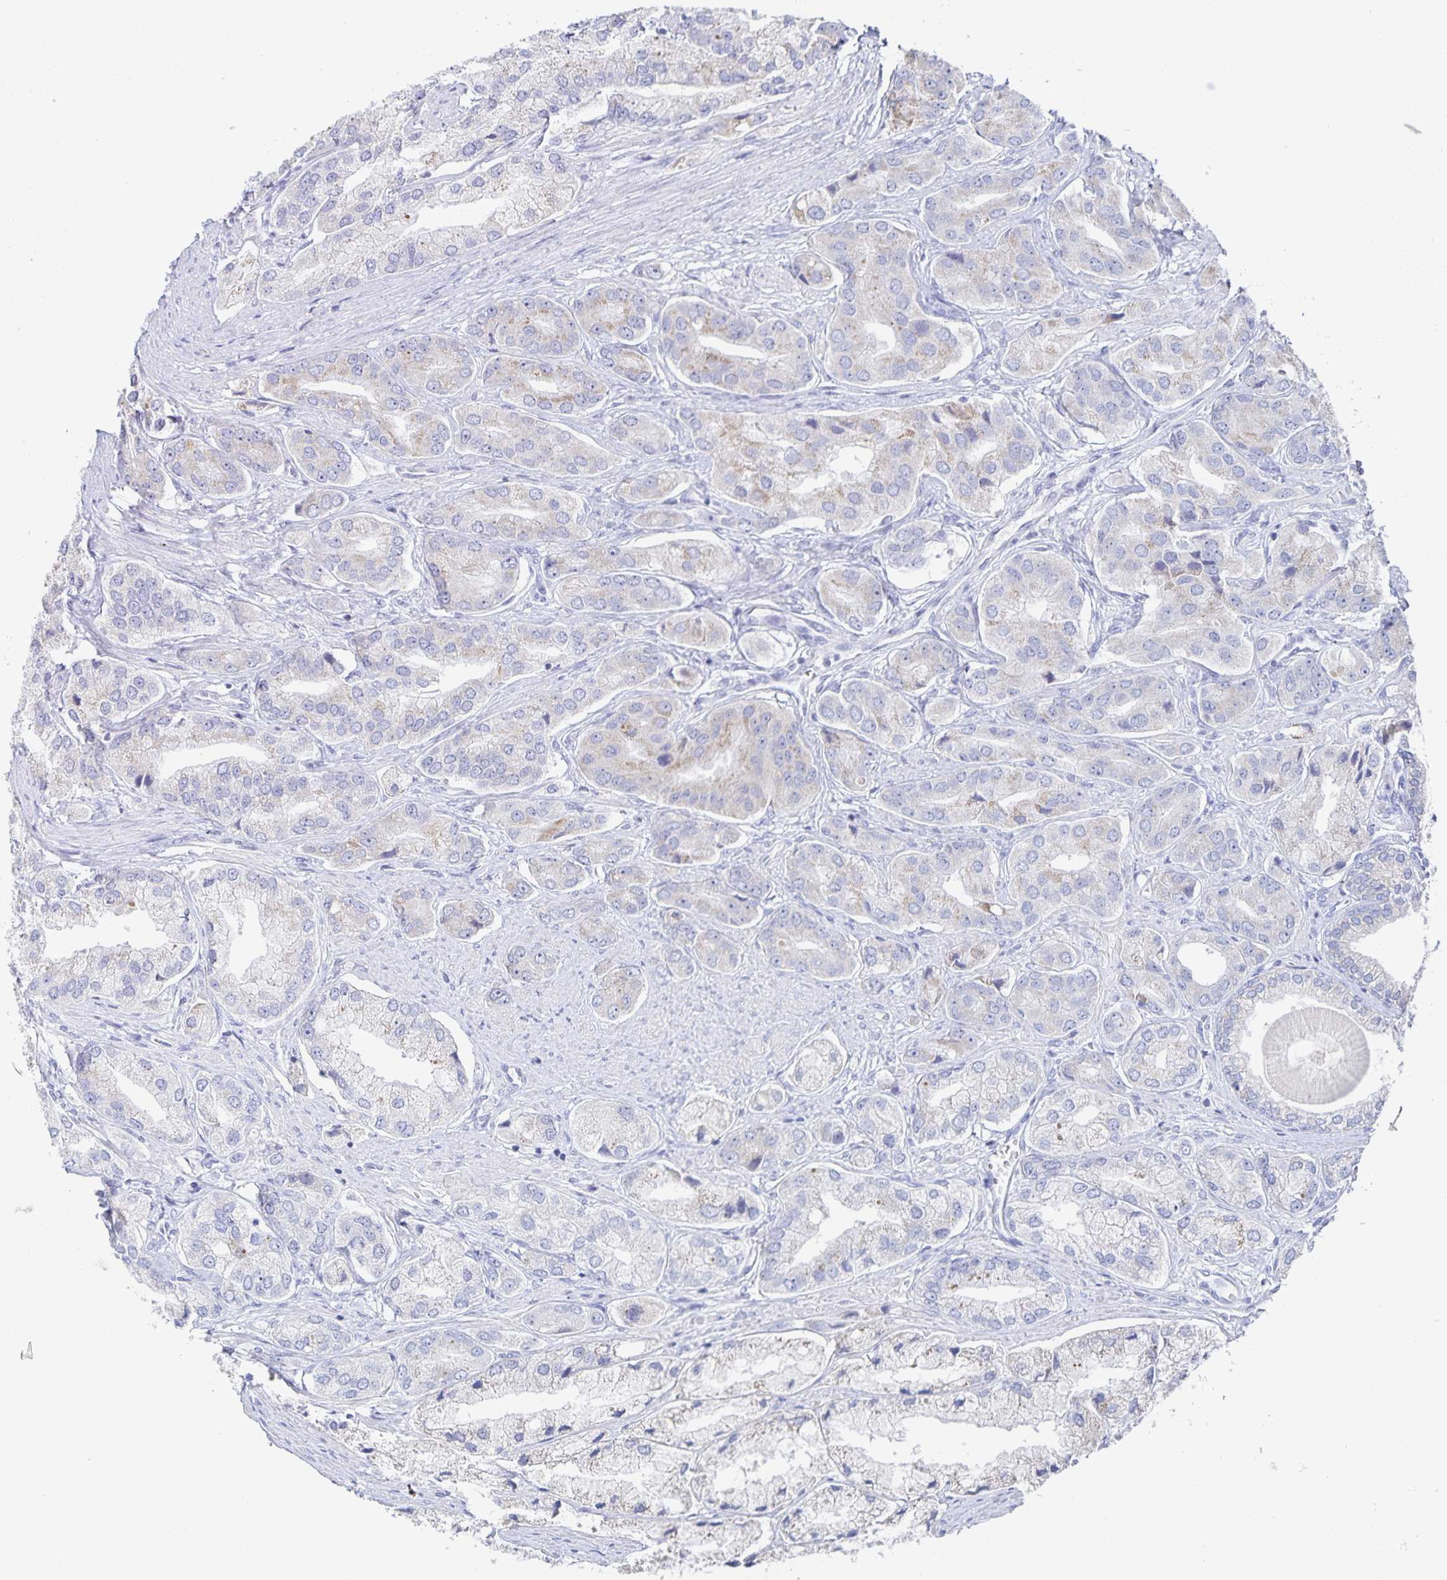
{"staining": {"intensity": "weak", "quantity": "<25%", "location": "cytoplasmic/membranous"}, "tissue": "prostate cancer", "cell_type": "Tumor cells", "image_type": "cancer", "snomed": [{"axis": "morphology", "description": "Adenocarcinoma, Low grade"}, {"axis": "topography", "description": "Prostate"}], "caption": "High magnification brightfield microscopy of prostate cancer stained with DAB (brown) and counterstained with hematoxylin (blue): tumor cells show no significant positivity. (DAB IHC, high magnification).", "gene": "RPL36A", "patient": {"sex": "male", "age": 69}}